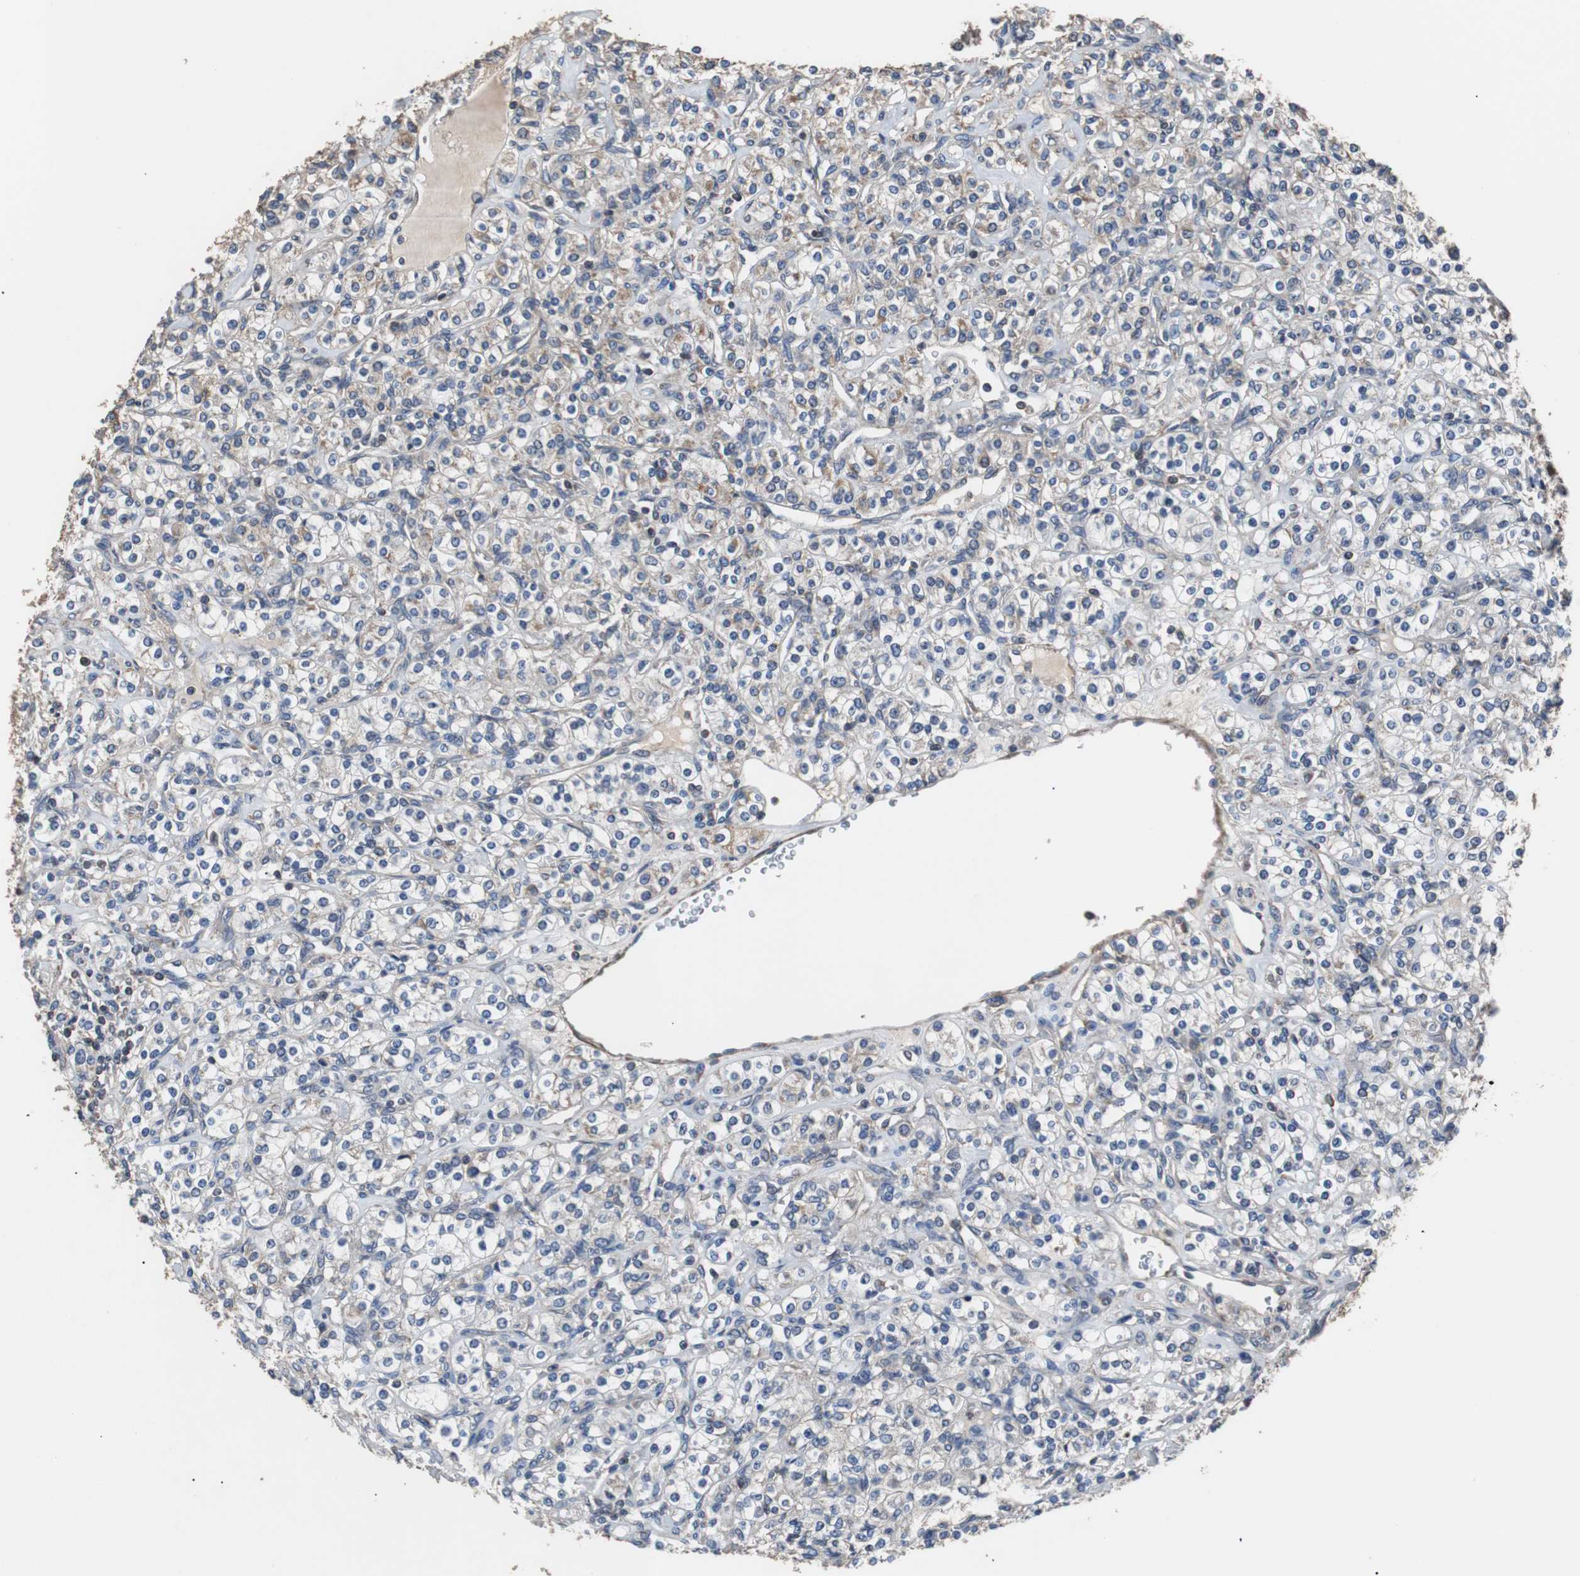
{"staining": {"intensity": "weak", "quantity": "<25%", "location": "cytoplasmic/membranous"}, "tissue": "renal cancer", "cell_type": "Tumor cells", "image_type": "cancer", "snomed": [{"axis": "morphology", "description": "Adenocarcinoma, NOS"}, {"axis": "topography", "description": "Kidney"}], "caption": "The IHC image has no significant staining in tumor cells of renal adenocarcinoma tissue.", "gene": "PITRM1", "patient": {"sex": "male", "age": 77}}